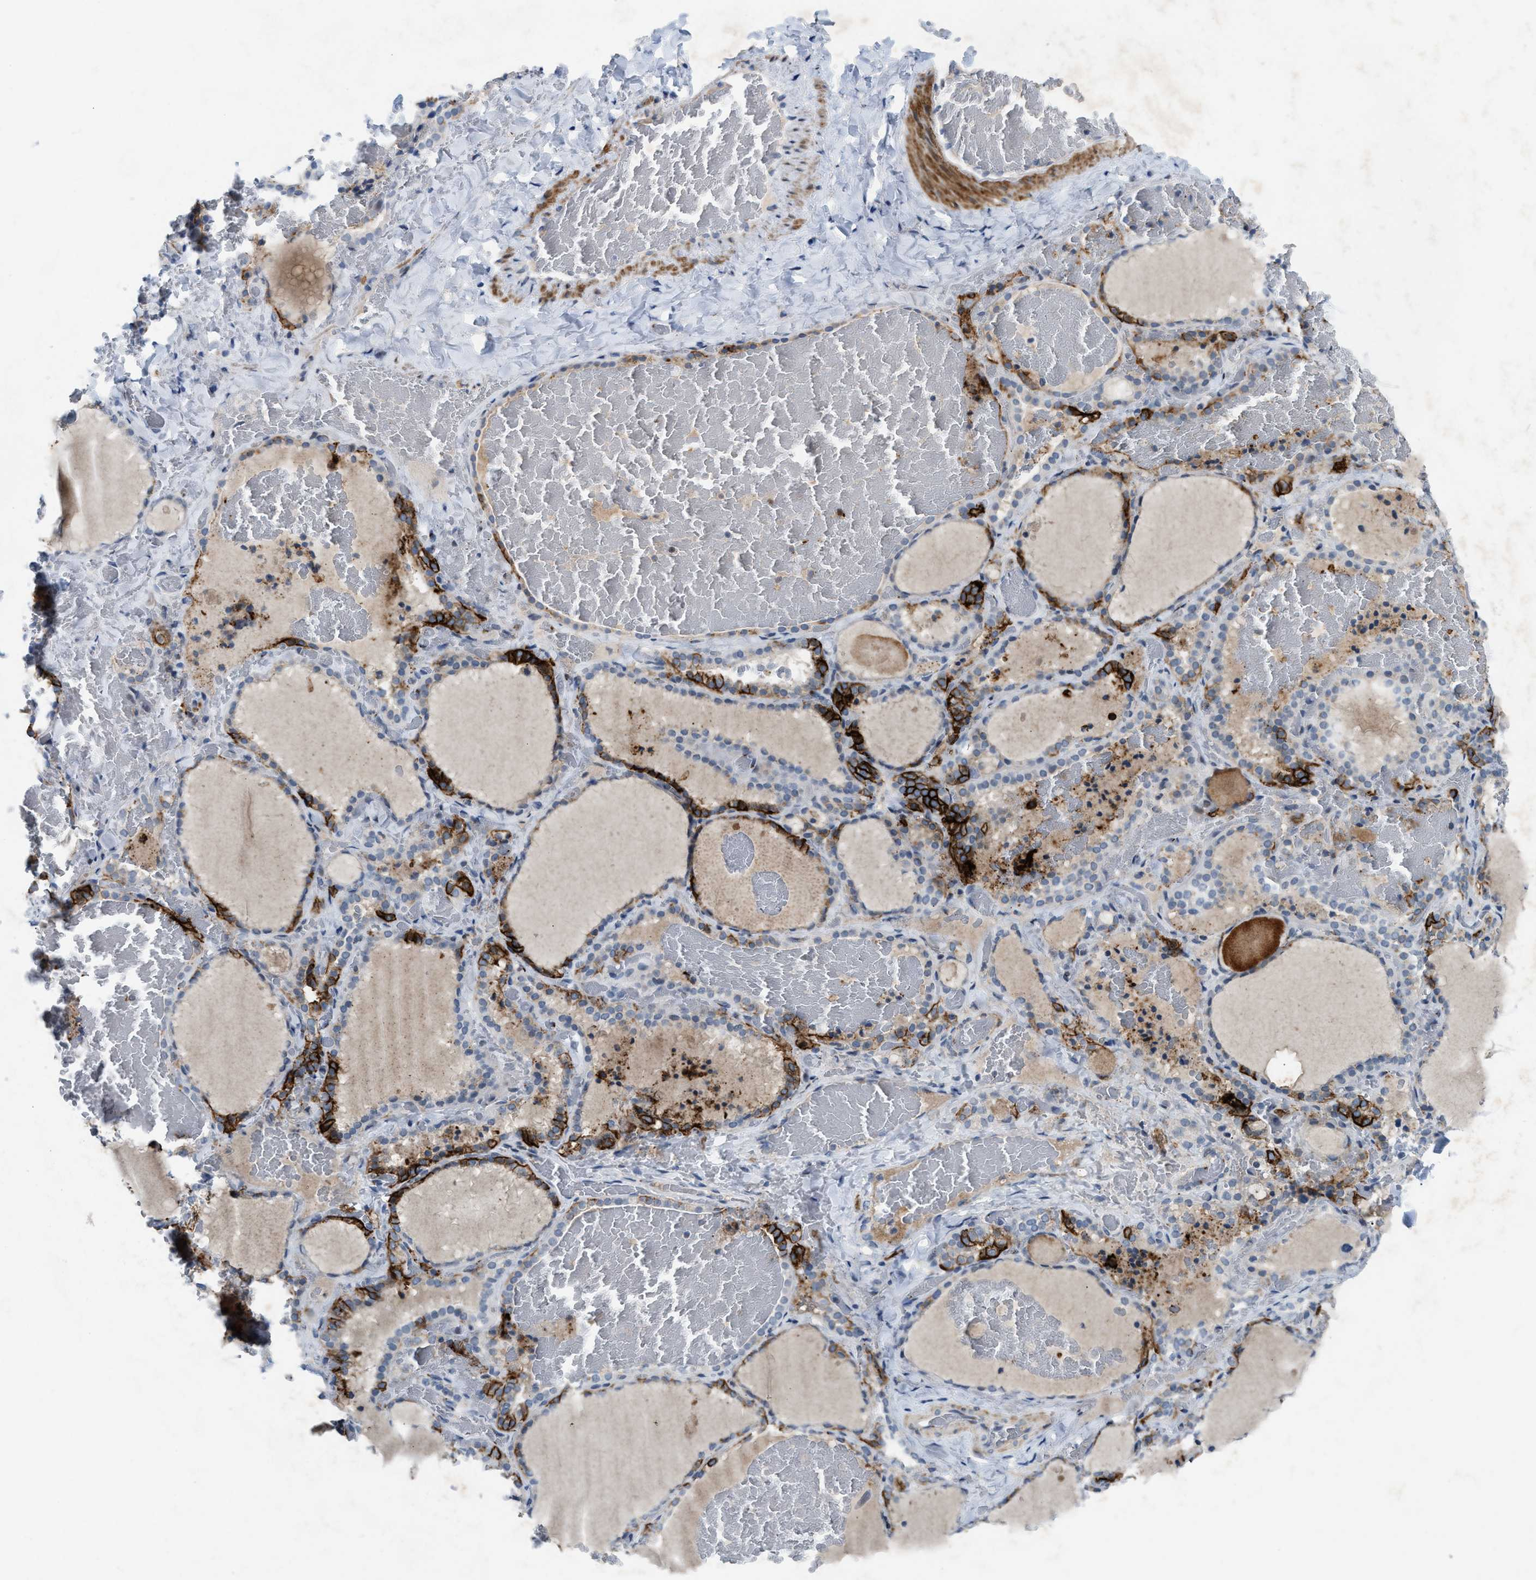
{"staining": {"intensity": "strong", "quantity": "25%-75%", "location": "cytoplasmic/membranous"}, "tissue": "thyroid gland", "cell_type": "Glandular cells", "image_type": "normal", "snomed": [{"axis": "morphology", "description": "Normal tissue, NOS"}, {"axis": "topography", "description": "Thyroid gland"}], "caption": "A brown stain shows strong cytoplasmic/membranous expression of a protein in glandular cells of unremarkable human thyroid gland. The staining is performed using DAB brown chromogen to label protein expression. The nuclei are counter-stained blue using hematoxylin.", "gene": "SLC5A5", "patient": {"sex": "female", "age": 22}}